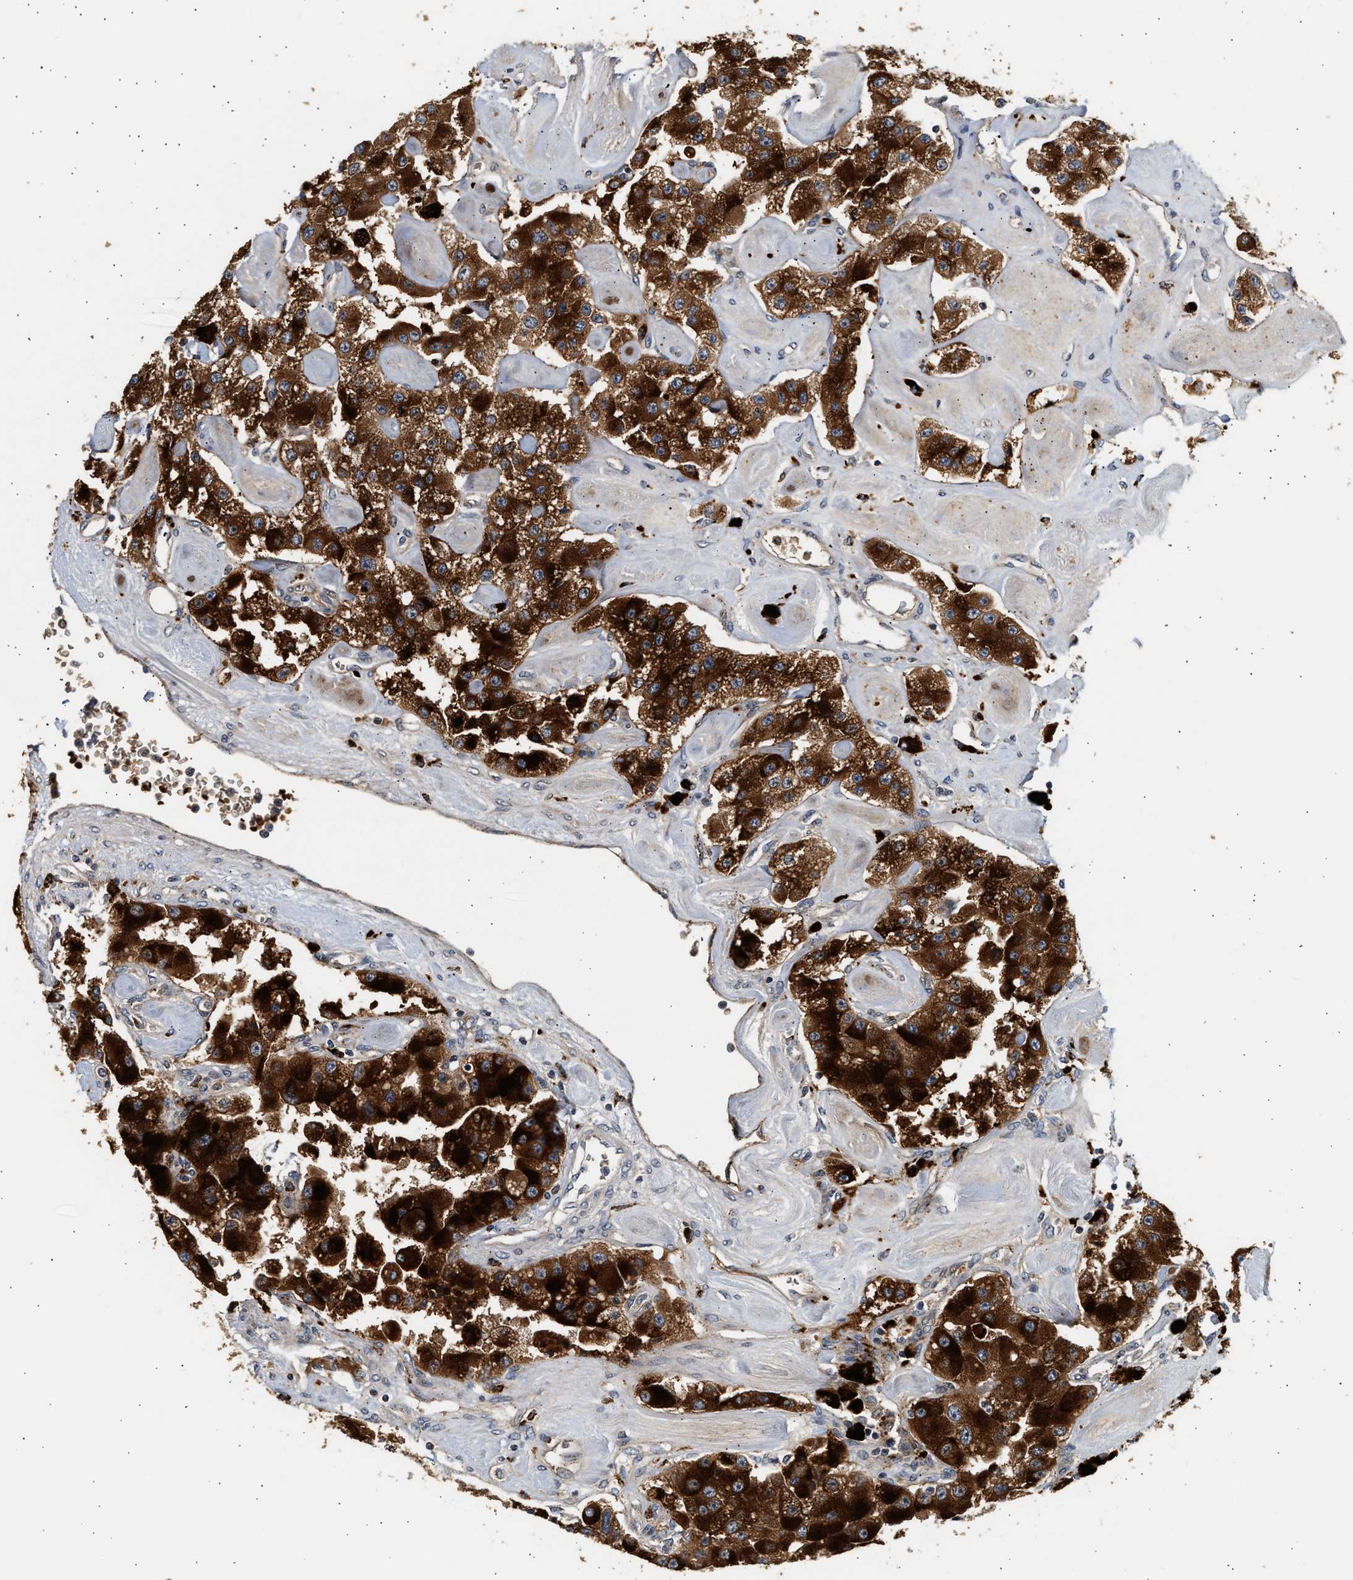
{"staining": {"intensity": "strong", "quantity": ">75%", "location": "cytoplasmic/membranous"}, "tissue": "carcinoid", "cell_type": "Tumor cells", "image_type": "cancer", "snomed": [{"axis": "morphology", "description": "Carcinoid, malignant, NOS"}, {"axis": "topography", "description": "Pancreas"}], "caption": "High-power microscopy captured an immunohistochemistry photomicrograph of carcinoid, revealing strong cytoplasmic/membranous staining in approximately >75% of tumor cells. The staining was performed using DAB to visualize the protein expression in brown, while the nuclei were stained in blue with hematoxylin (Magnification: 20x).", "gene": "PLD3", "patient": {"sex": "male", "age": 41}}